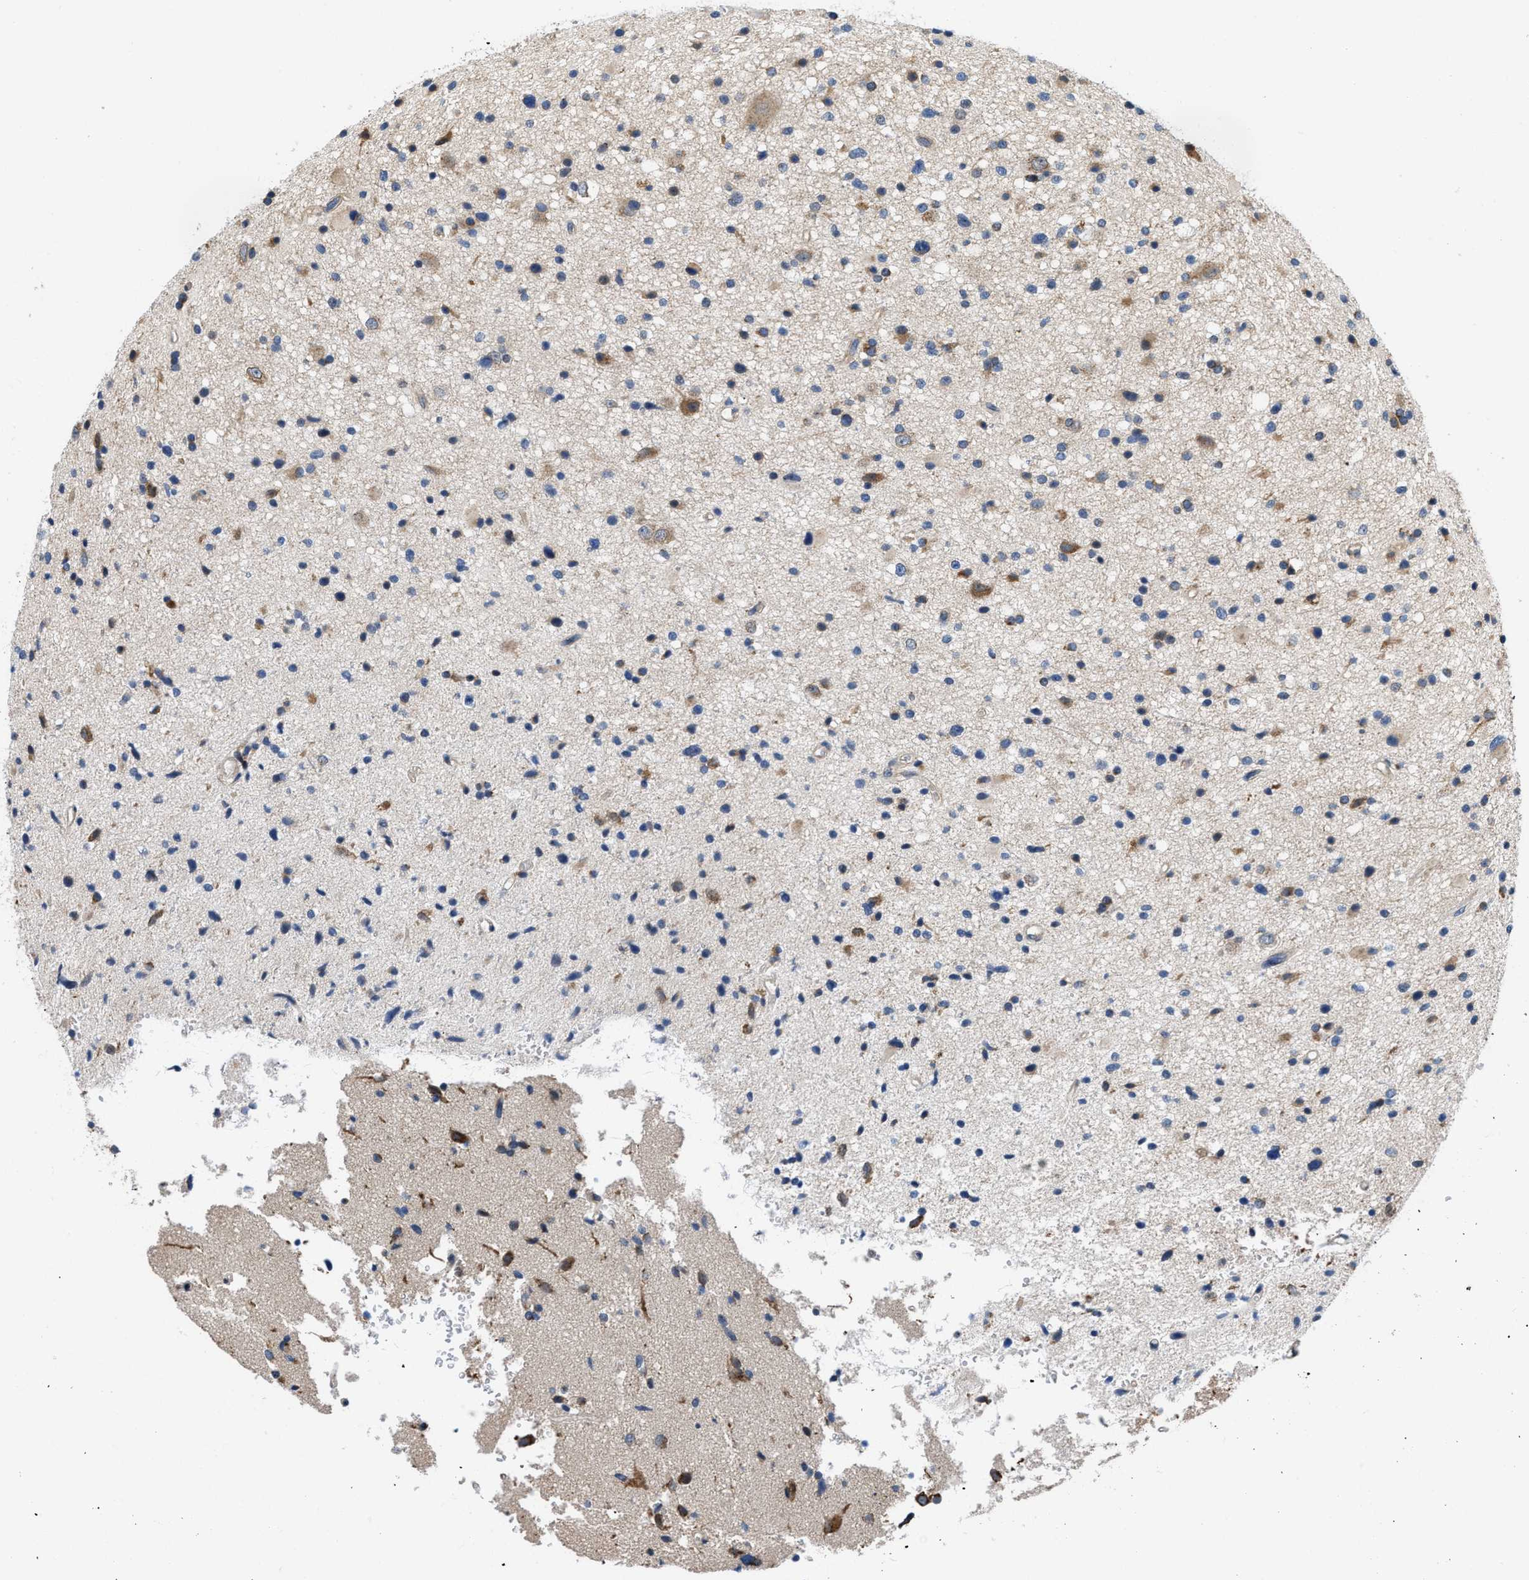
{"staining": {"intensity": "moderate", "quantity": "<25%", "location": "cytoplasmic/membranous"}, "tissue": "glioma", "cell_type": "Tumor cells", "image_type": "cancer", "snomed": [{"axis": "morphology", "description": "Glioma, malignant, High grade"}, {"axis": "topography", "description": "Brain"}], "caption": "Moderate cytoplasmic/membranous expression is present in approximately <25% of tumor cells in high-grade glioma (malignant). (IHC, brightfield microscopy, high magnification).", "gene": "CEP128", "patient": {"sex": "male", "age": 33}}